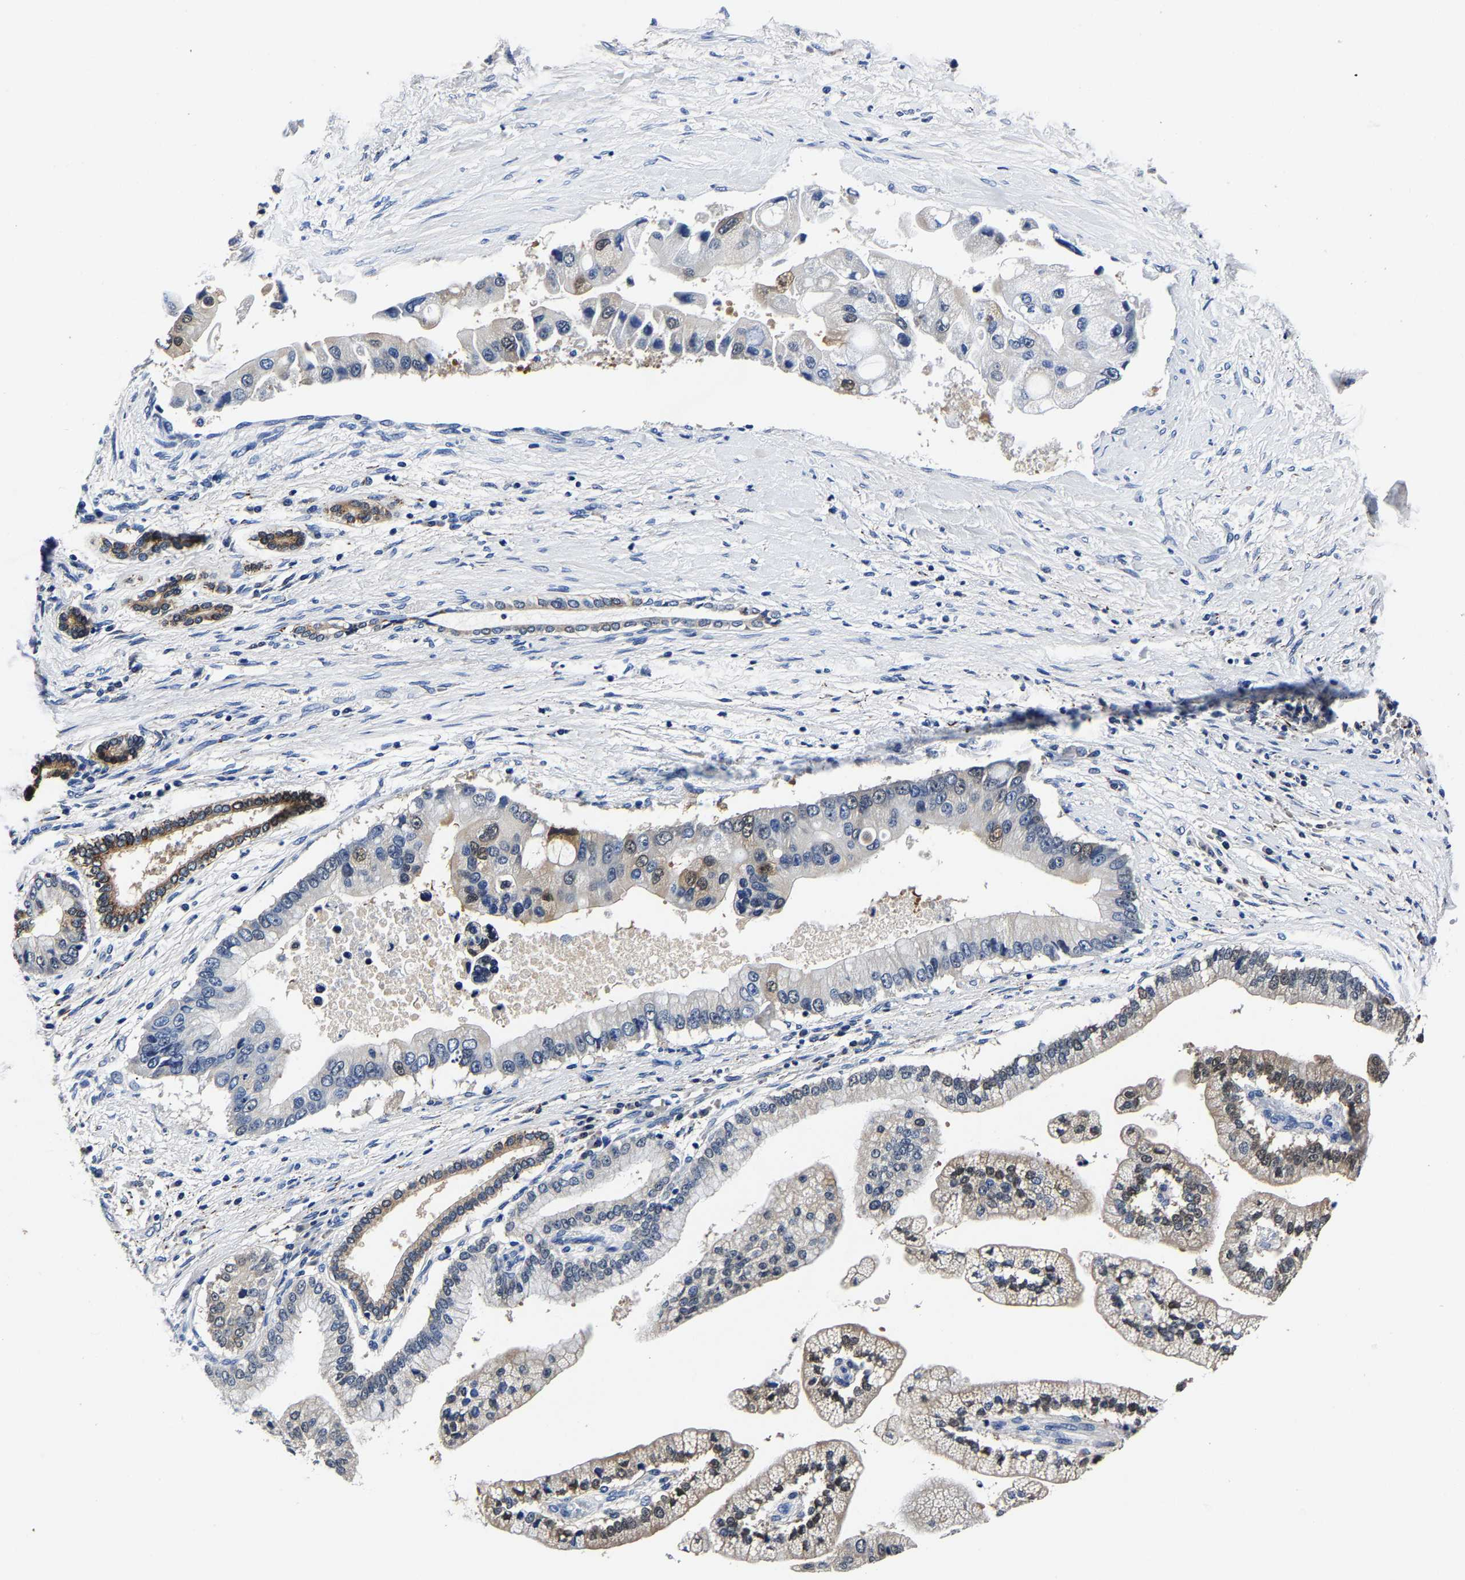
{"staining": {"intensity": "weak", "quantity": "<25%", "location": "cytoplasmic/membranous,nuclear"}, "tissue": "liver cancer", "cell_type": "Tumor cells", "image_type": "cancer", "snomed": [{"axis": "morphology", "description": "Cholangiocarcinoma"}, {"axis": "topography", "description": "Liver"}], "caption": "Liver cancer stained for a protein using IHC reveals no staining tumor cells.", "gene": "PSPH", "patient": {"sex": "male", "age": 50}}